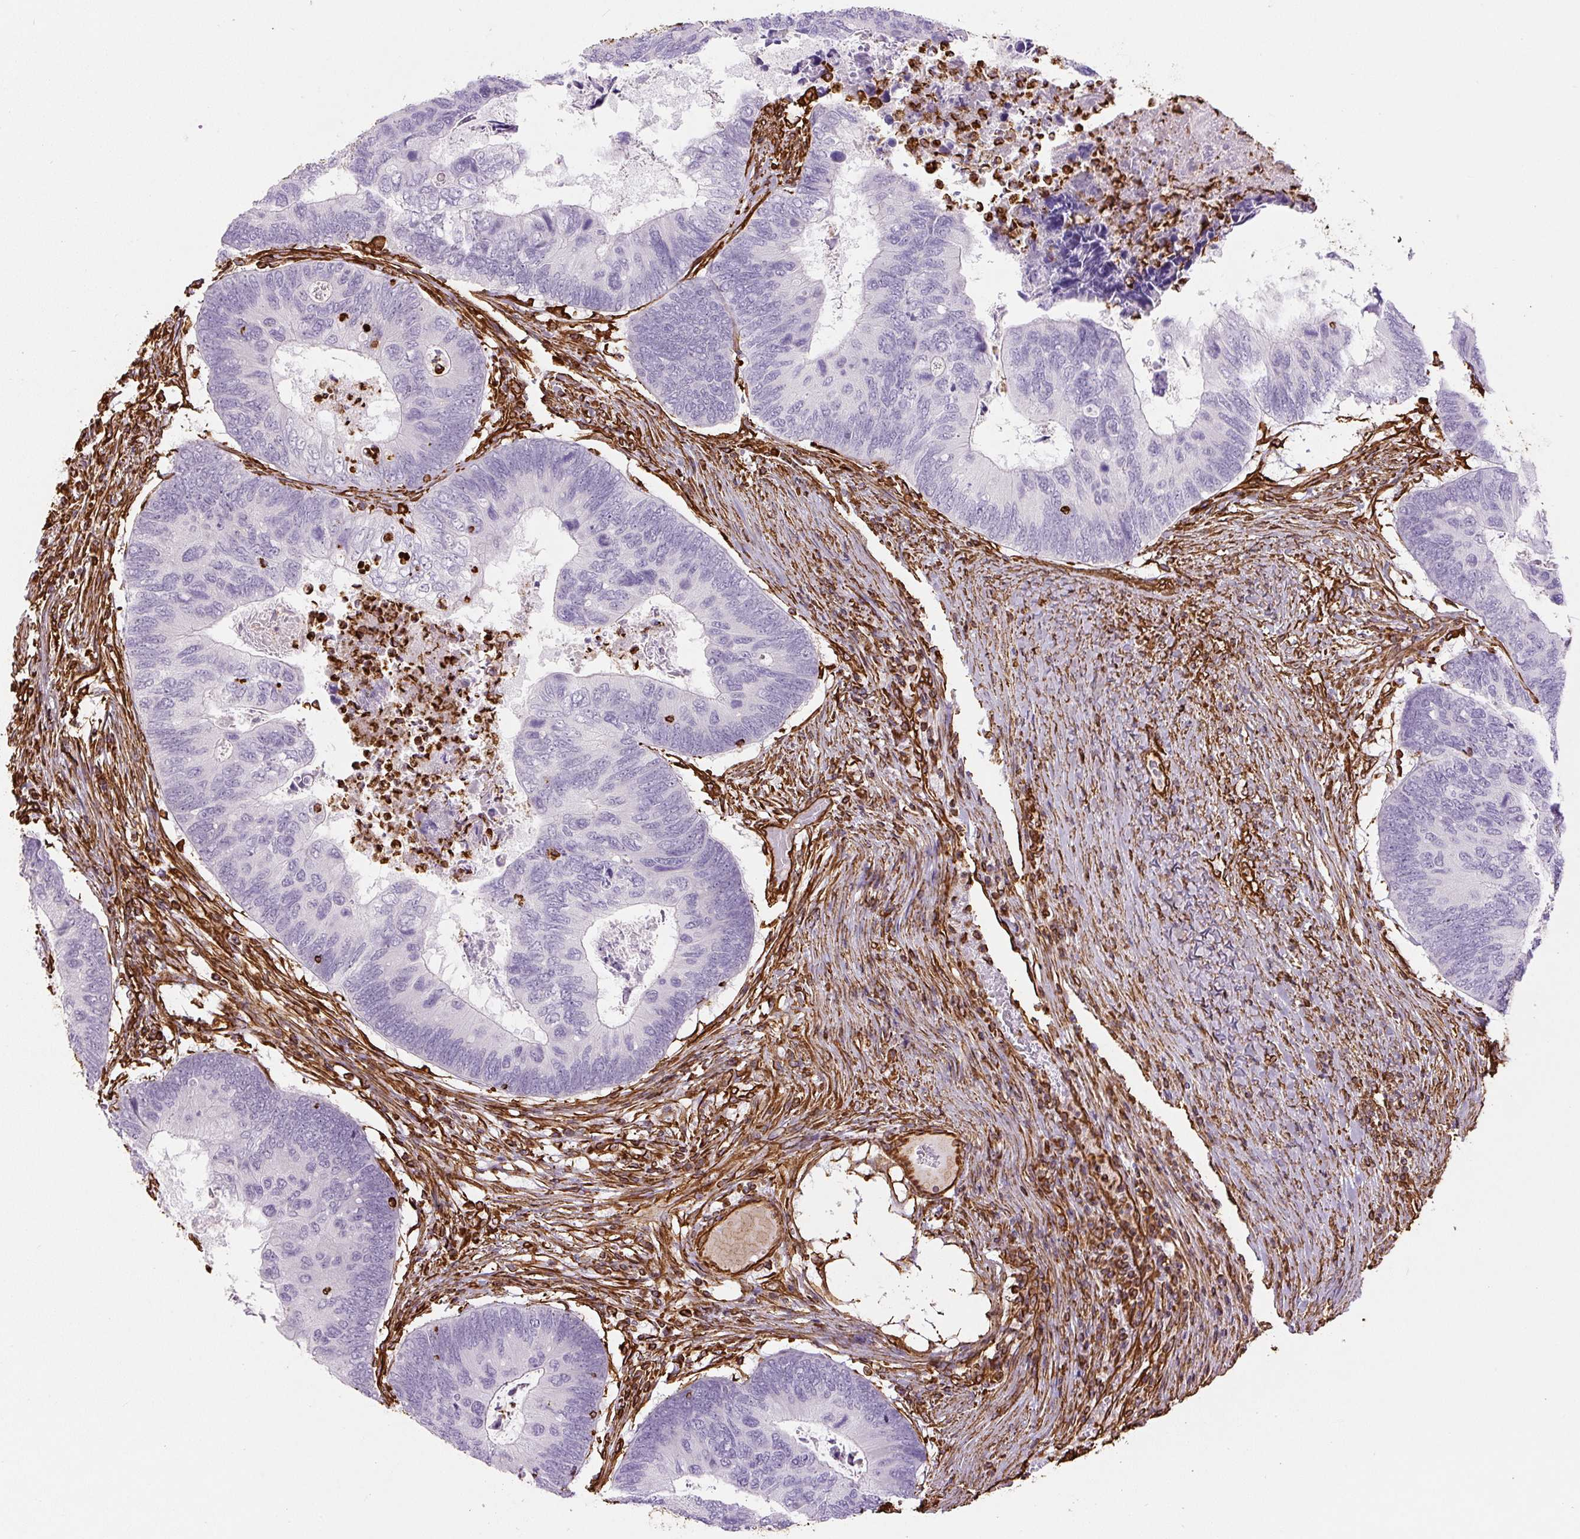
{"staining": {"intensity": "negative", "quantity": "none", "location": "none"}, "tissue": "colorectal cancer", "cell_type": "Tumor cells", "image_type": "cancer", "snomed": [{"axis": "morphology", "description": "Adenocarcinoma, NOS"}, {"axis": "topography", "description": "Colon"}], "caption": "Colorectal adenocarcinoma was stained to show a protein in brown. There is no significant positivity in tumor cells.", "gene": "VIM", "patient": {"sex": "female", "age": 67}}